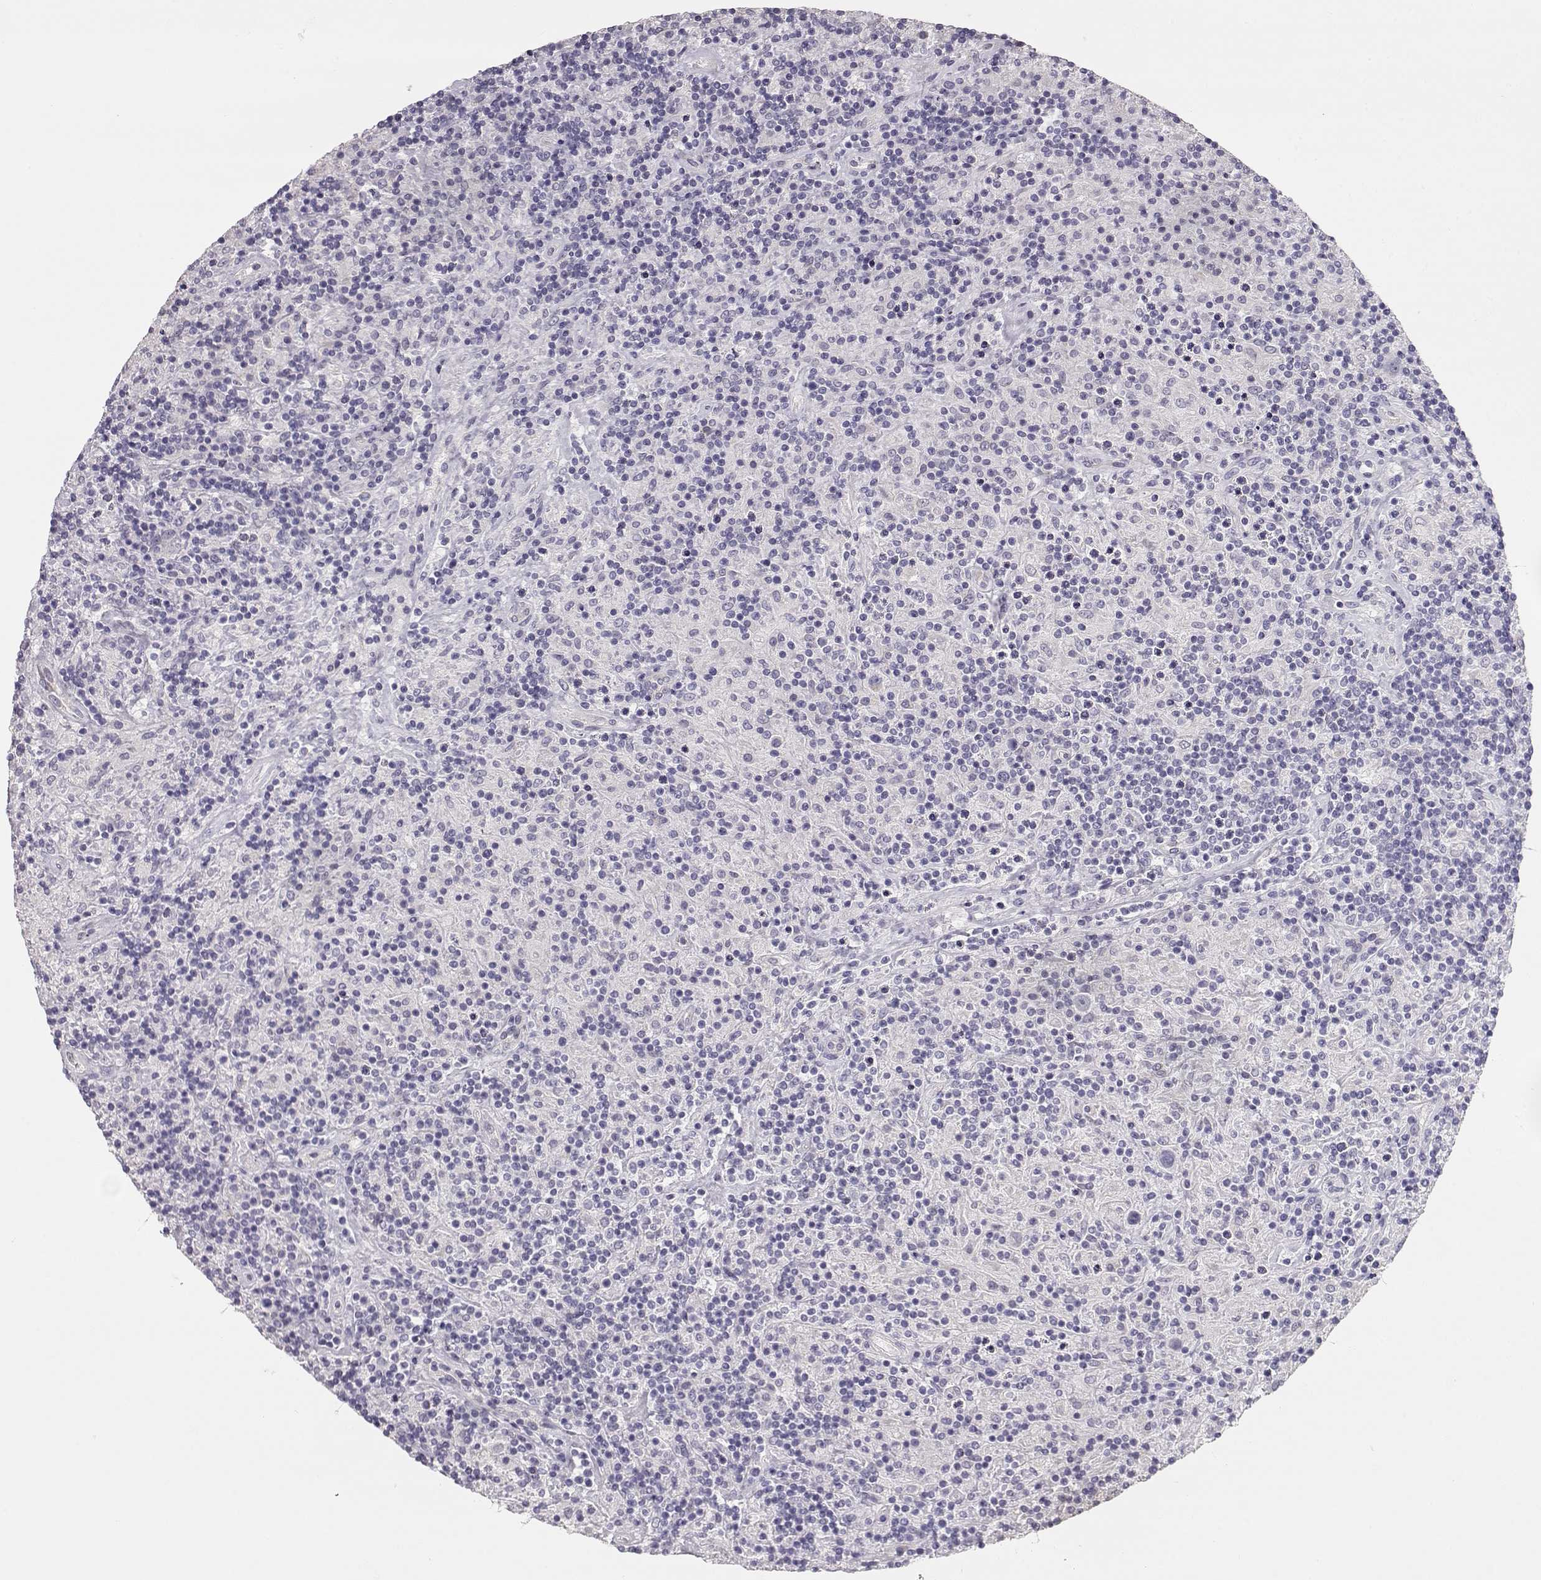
{"staining": {"intensity": "negative", "quantity": "none", "location": "none"}, "tissue": "lymphoma", "cell_type": "Tumor cells", "image_type": "cancer", "snomed": [{"axis": "morphology", "description": "Hodgkin's disease, NOS"}, {"axis": "topography", "description": "Lymph node"}], "caption": "Tumor cells show no significant staining in lymphoma.", "gene": "GLIPR1L2", "patient": {"sex": "male", "age": 70}}